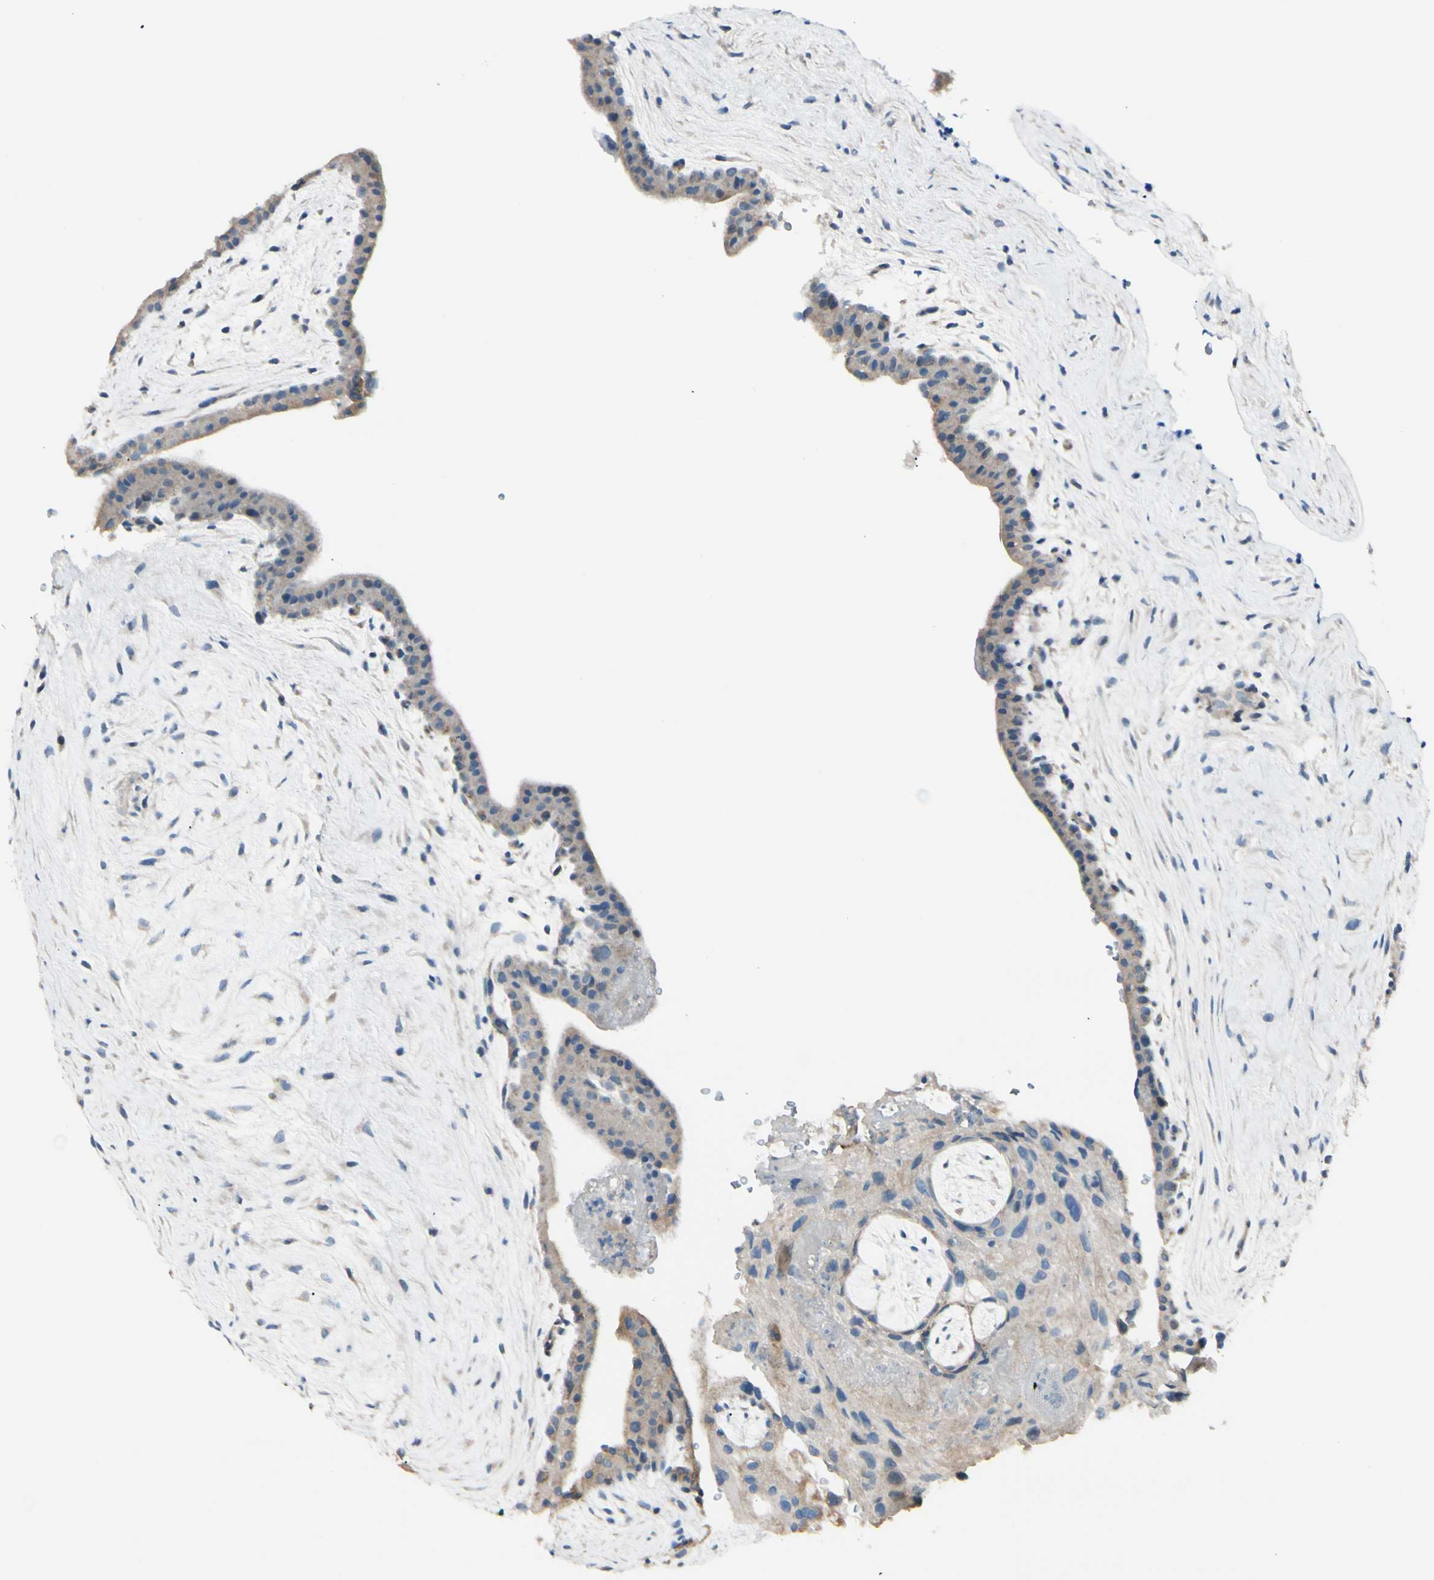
{"staining": {"intensity": "weak", "quantity": ">75%", "location": "cytoplasmic/membranous"}, "tissue": "placenta", "cell_type": "Decidual cells", "image_type": "normal", "snomed": [{"axis": "morphology", "description": "Normal tissue, NOS"}, {"axis": "topography", "description": "Placenta"}], "caption": "Protein analysis of normal placenta shows weak cytoplasmic/membranous staining in approximately >75% of decidual cells. (DAB IHC, brown staining for protein, blue staining for nuclei).", "gene": "EPHA3", "patient": {"sex": "female", "age": 35}}